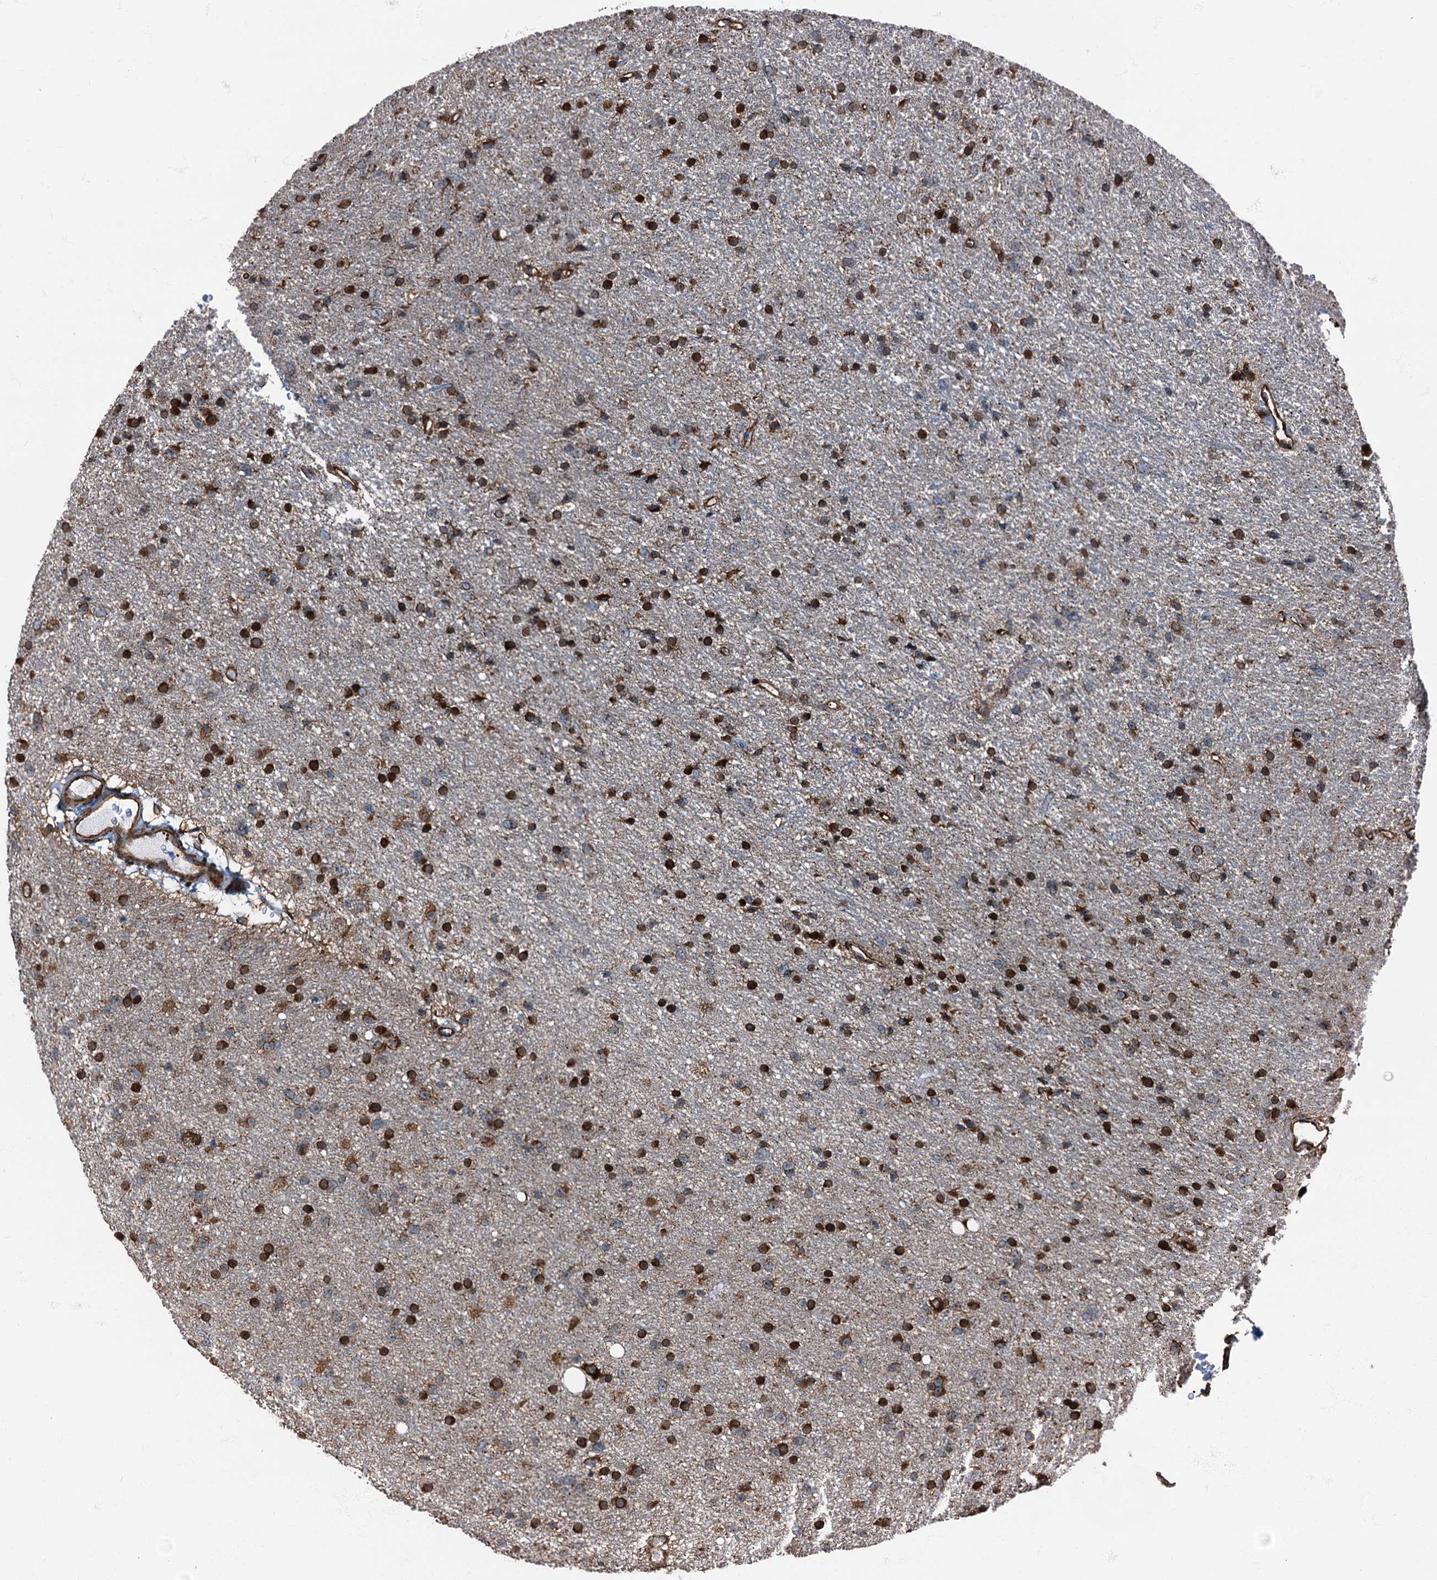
{"staining": {"intensity": "moderate", "quantity": ">75%", "location": "cytoplasmic/membranous"}, "tissue": "glioma", "cell_type": "Tumor cells", "image_type": "cancer", "snomed": [{"axis": "morphology", "description": "Glioma, malignant, Low grade"}, {"axis": "topography", "description": "Cerebral cortex"}], "caption": "Moderate cytoplasmic/membranous protein staining is identified in about >75% of tumor cells in glioma.", "gene": "ATP2C1", "patient": {"sex": "female", "age": 39}}